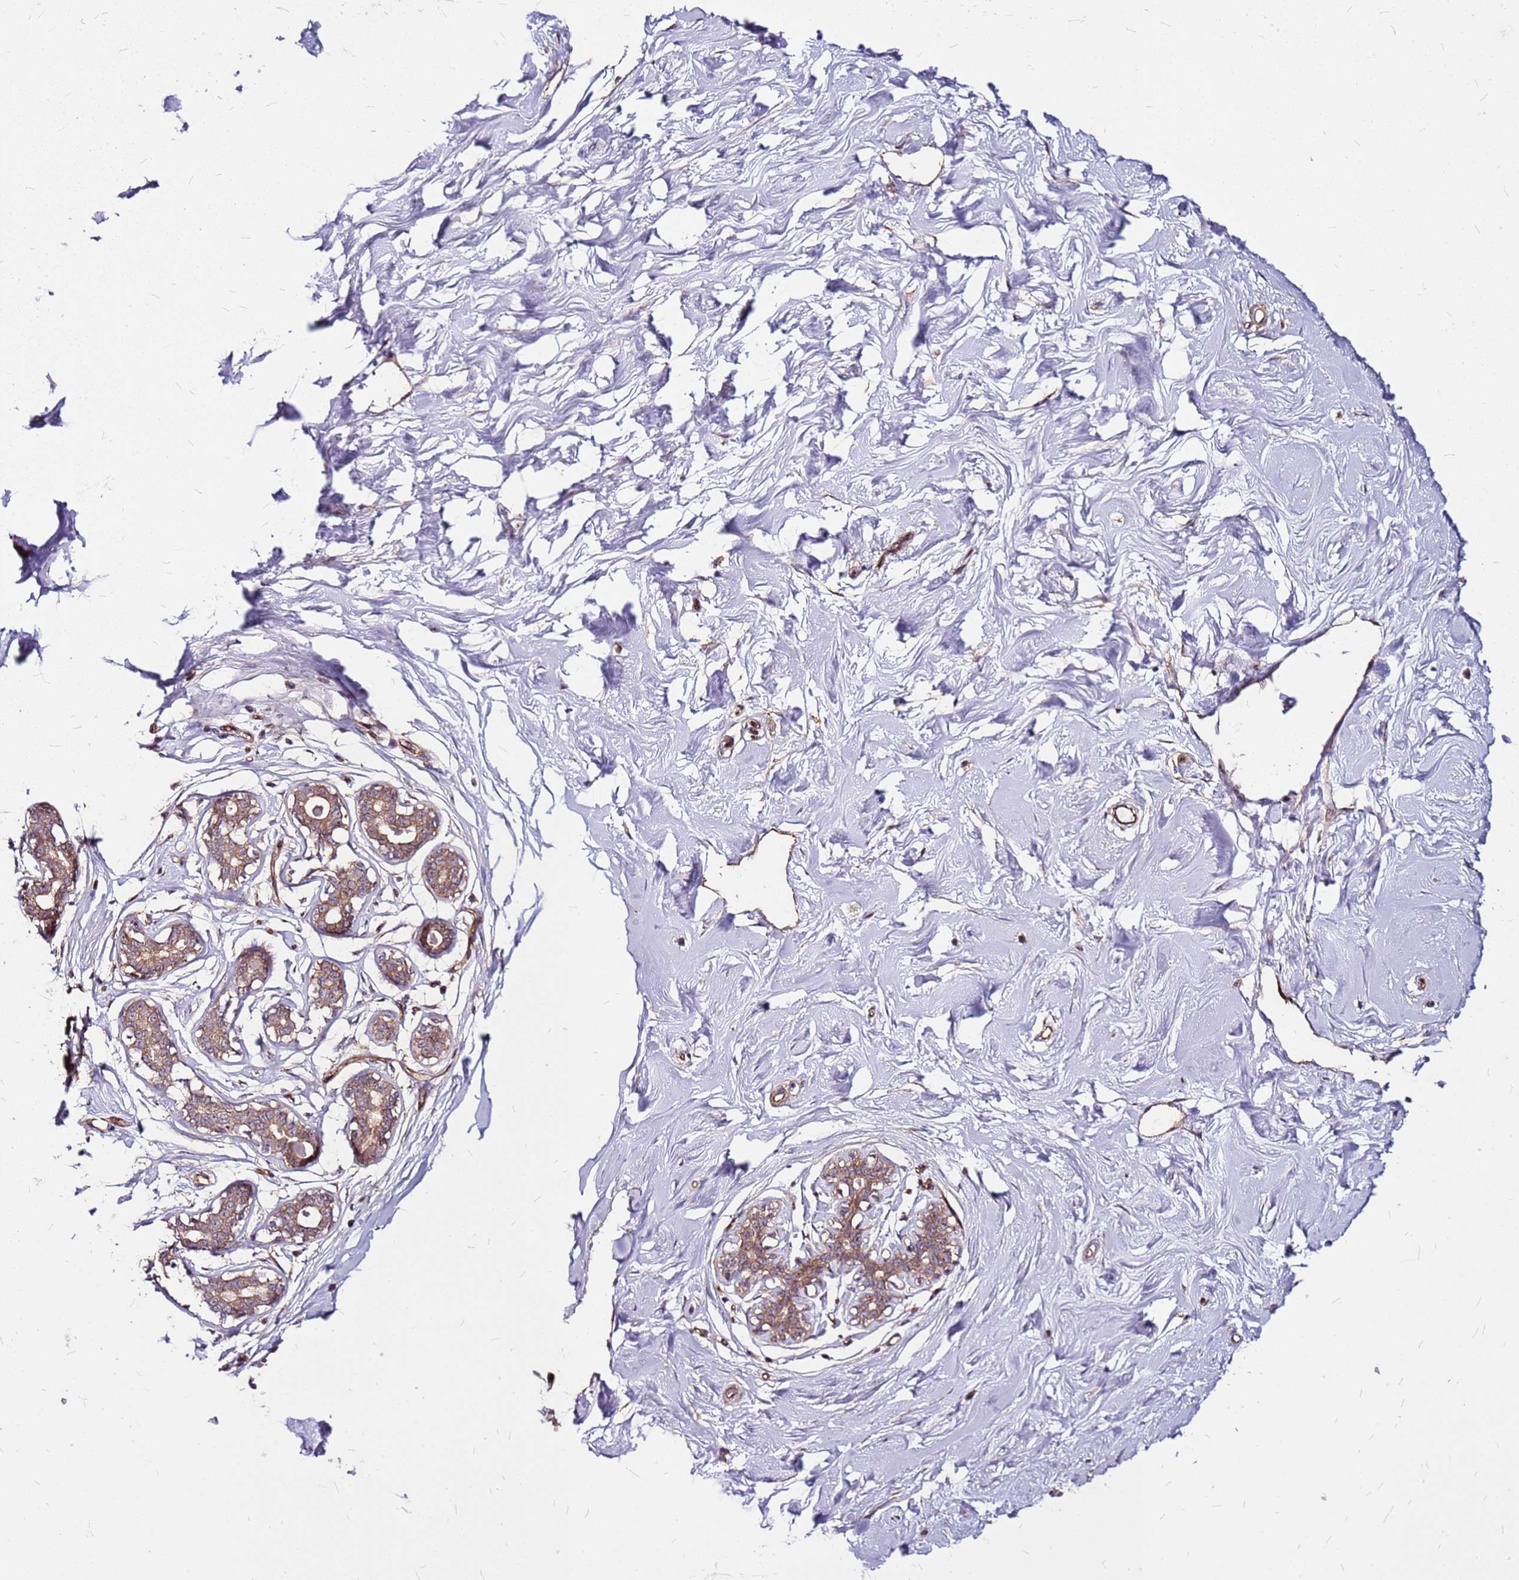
{"staining": {"intensity": "moderate", "quantity": ">75%", "location": "cytoplasmic/membranous"}, "tissue": "breast", "cell_type": "Glandular cells", "image_type": "normal", "snomed": [{"axis": "morphology", "description": "Normal tissue, NOS"}, {"axis": "morphology", "description": "Adenoma, NOS"}, {"axis": "topography", "description": "Breast"}], "caption": "An image showing moderate cytoplasmic/membranous positivity in approximately >75% of glandular cells in unremarkable breast, as visualized by brown immunohistochemical staining.", "gene": "TOPAZ1", "patient": {"sex": "female", "age": 23}}